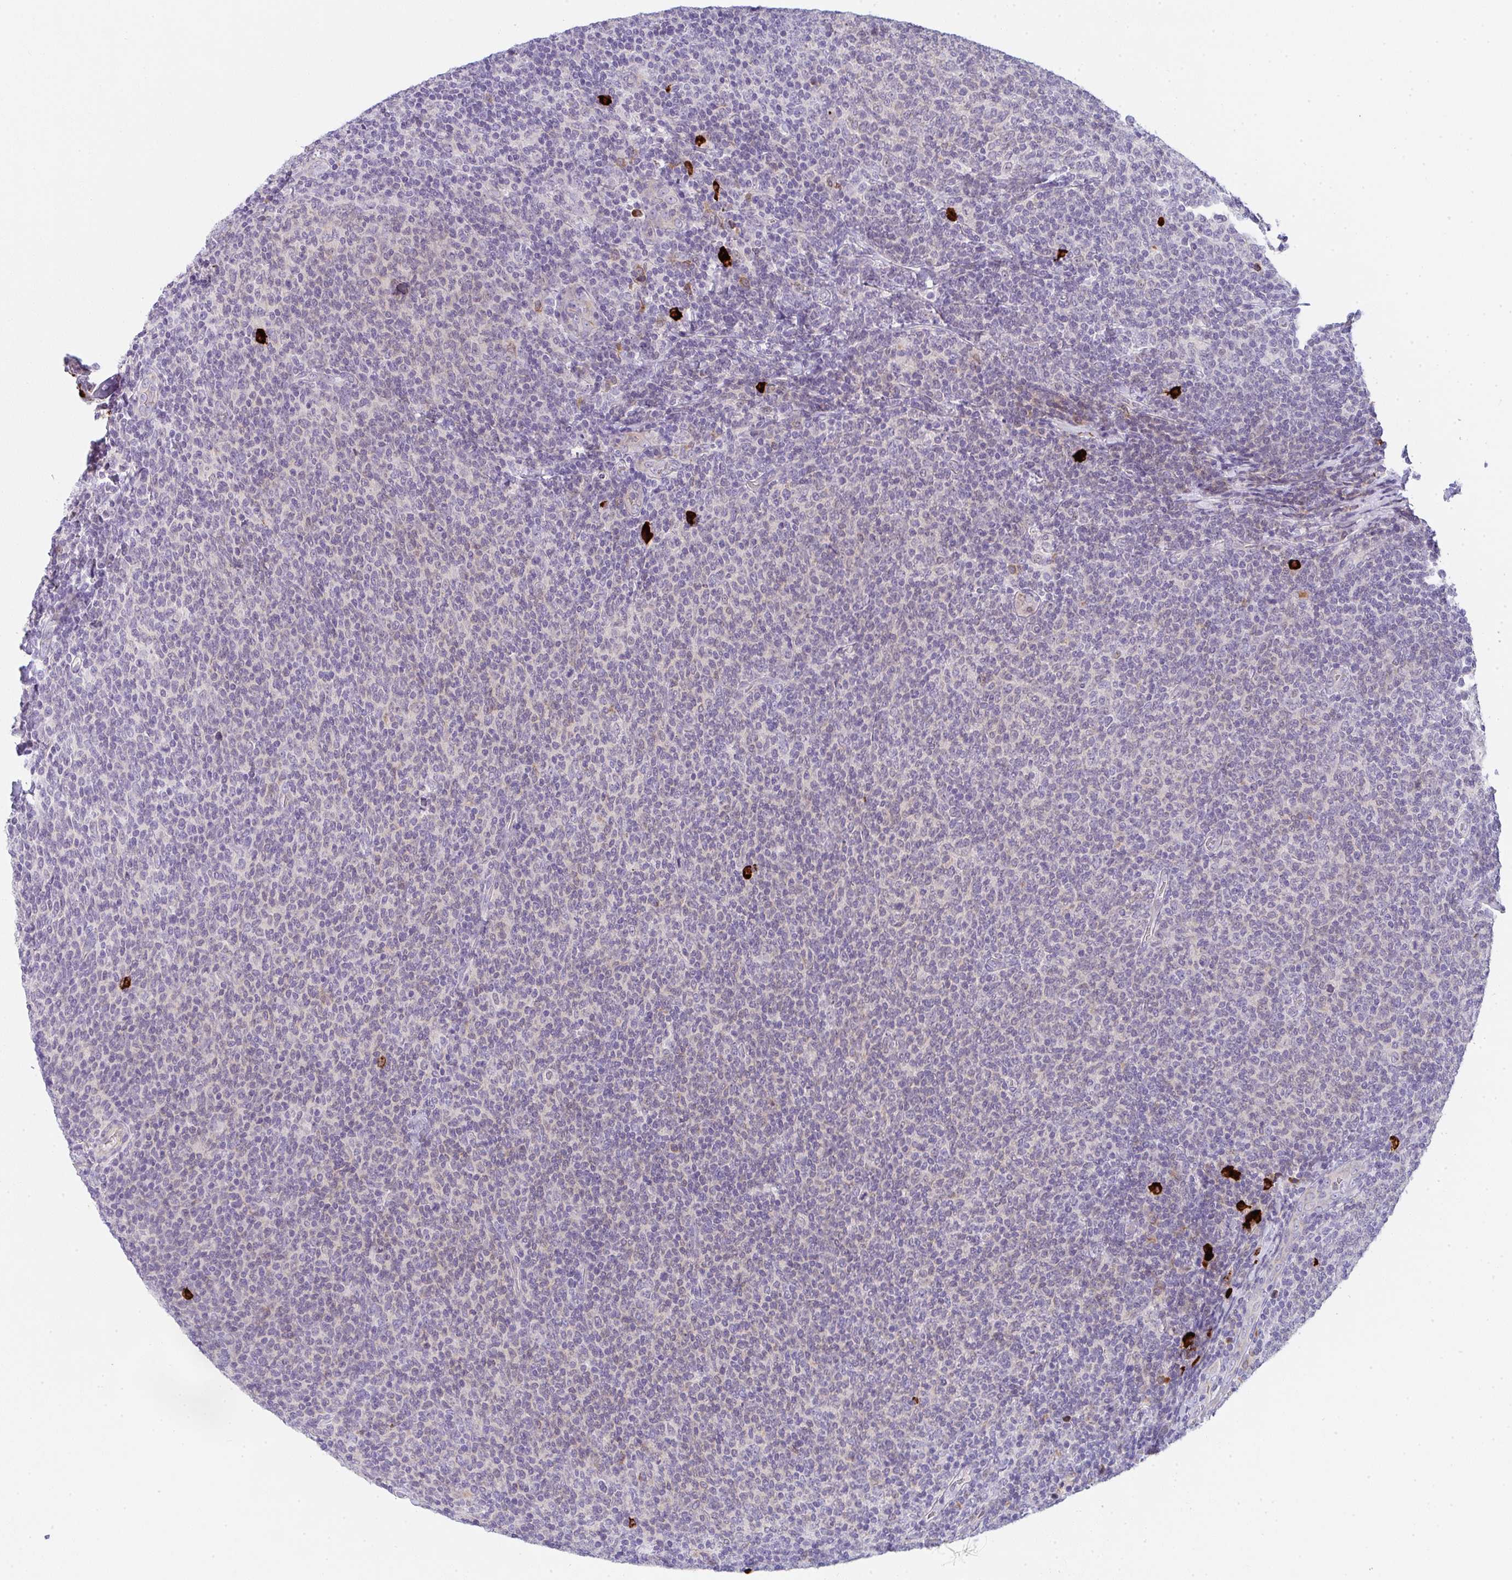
{"staining": {"intensity": "negative", "quantity": "none", "location": "none"}, "tissue": "lymphoma", "cell_type": "Tumor cells", "image_type": "cancer", "snomed": [{"axis": "morphology", "description": "Malignant lymphoma, non-Hodgkin's type, Low grade"}, {"axis": "topography", "description": "Lymph node"}], "caption": "A histopathology image of human low-grade malignant lymphoma, non-Hodgkin's type is negative for staining in tumor cells.", "gene": "CACNA1S", "patient": {"sex": "male", "age": 52}}